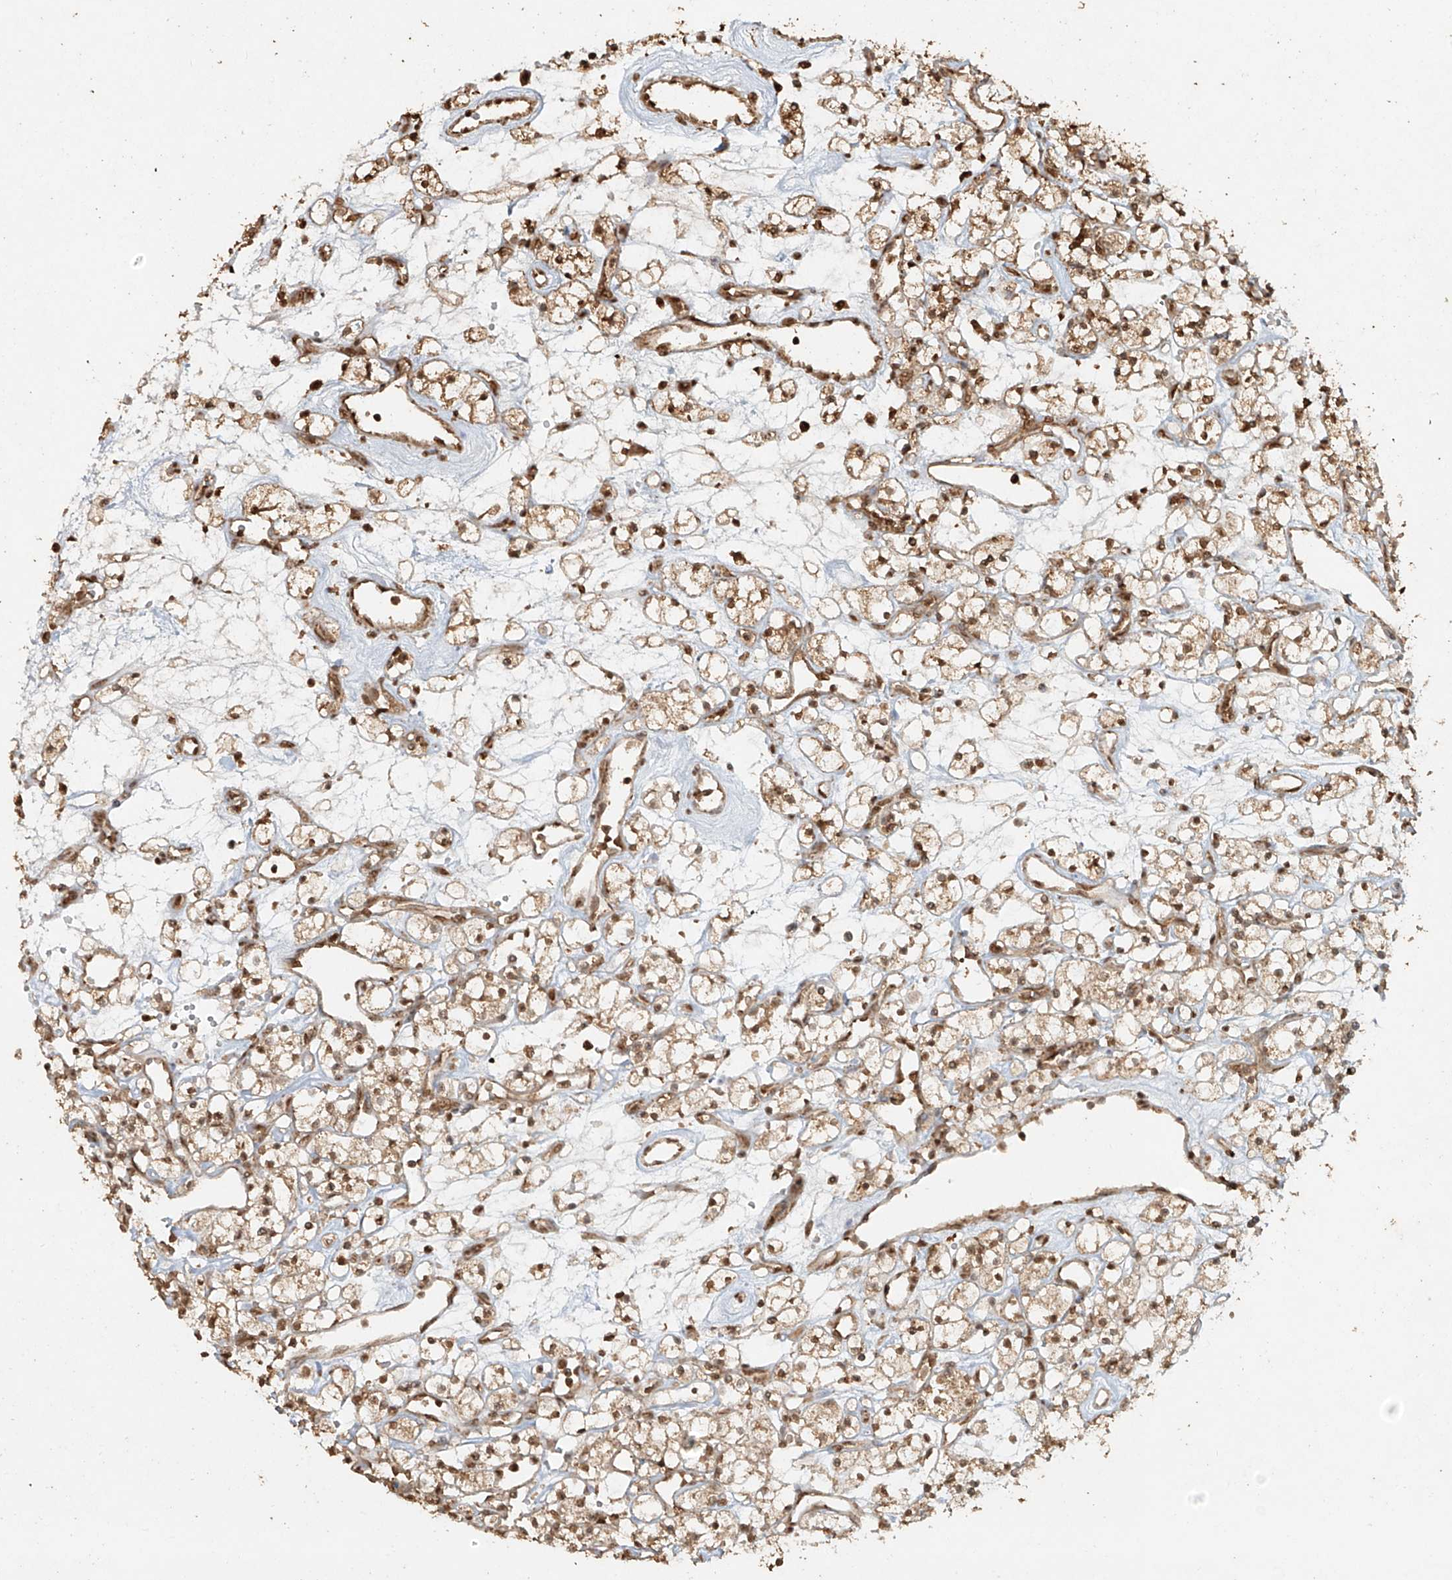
{"staining": {"intensity": "moderate", "quantity": ">75%", "location": "cytoplasmic/membranous,nuclear"}, "tissue": "renal cancer", "cell_type": "Tumor cells", "image_type": "cancer", "snomed": [{"axis": "morphology", "description": "Adenocarcinoma, NOS"}, {"axis": "topography", "description": "Kidney"}], "caption": "This histopathology image exhibits immunohistochemistry (IHC) staining of renal cancer (adenocarcinoma), with medium moderate cytoplasmic/membranous and nuclear positivity in approximately >75% of tumor cells.", "gene": "TIGAR", "patient": {"sex": "female", "age": 60}}